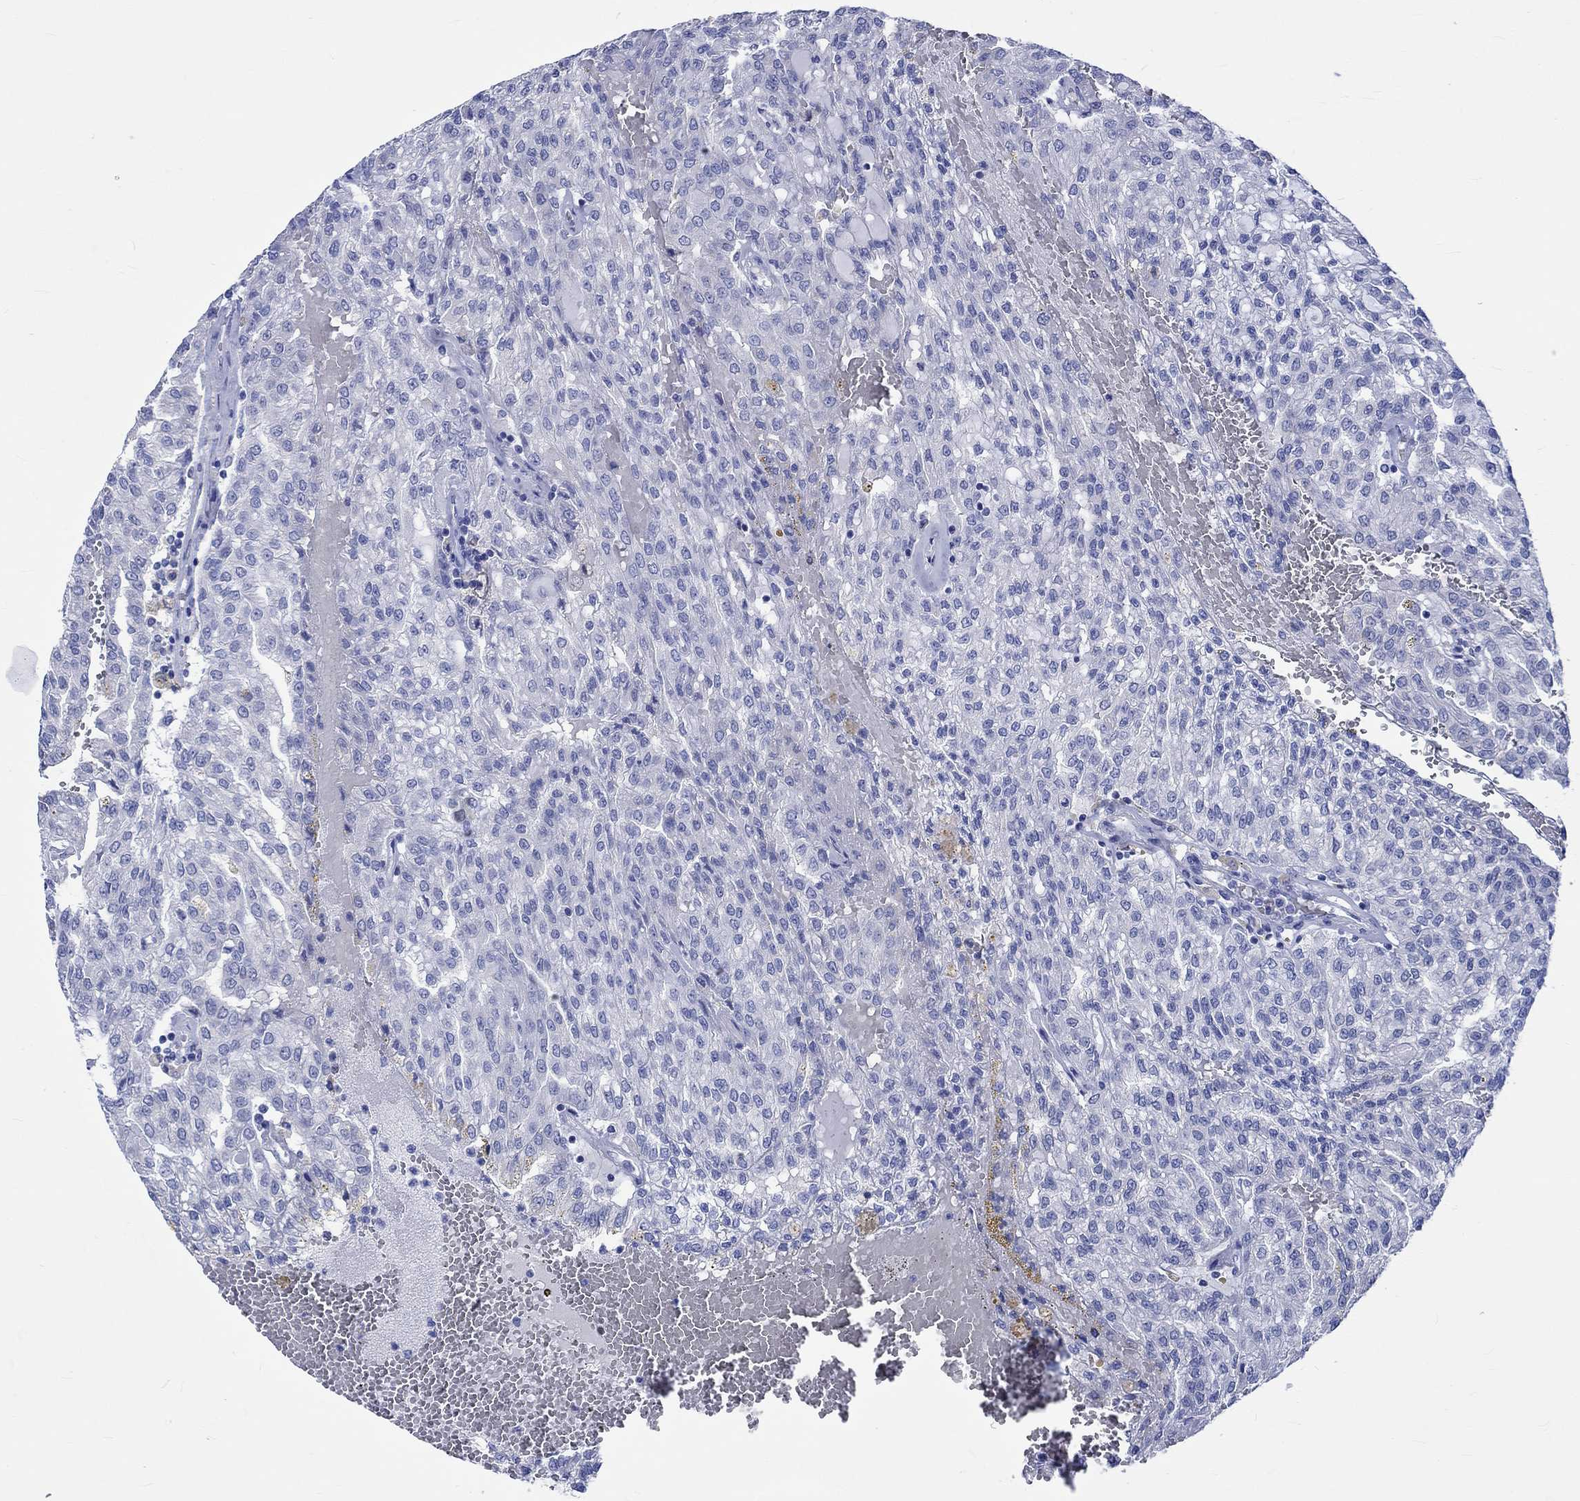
{"staining": {"intensity": "negative", "quantity": "none", "location": "none"}, "tissue": "renal cancer", "cell_type": "Tumor cells", "image_type": "cancer", "snomed": [{"axis": "morphology", "description": "Adenocarcinoma, NOS"}, {"axis": "topography", "description": "Kidney"}], "caption": "This is a histopathology image of IHC staining of renal cancer (adenocarcinoma), which shows no positivity in tumor cells. (Brightfield microscopy of DAB IHC at high magnification).", "gene": "KLHL33", "patient": {"sex": "male", "age": 63}}